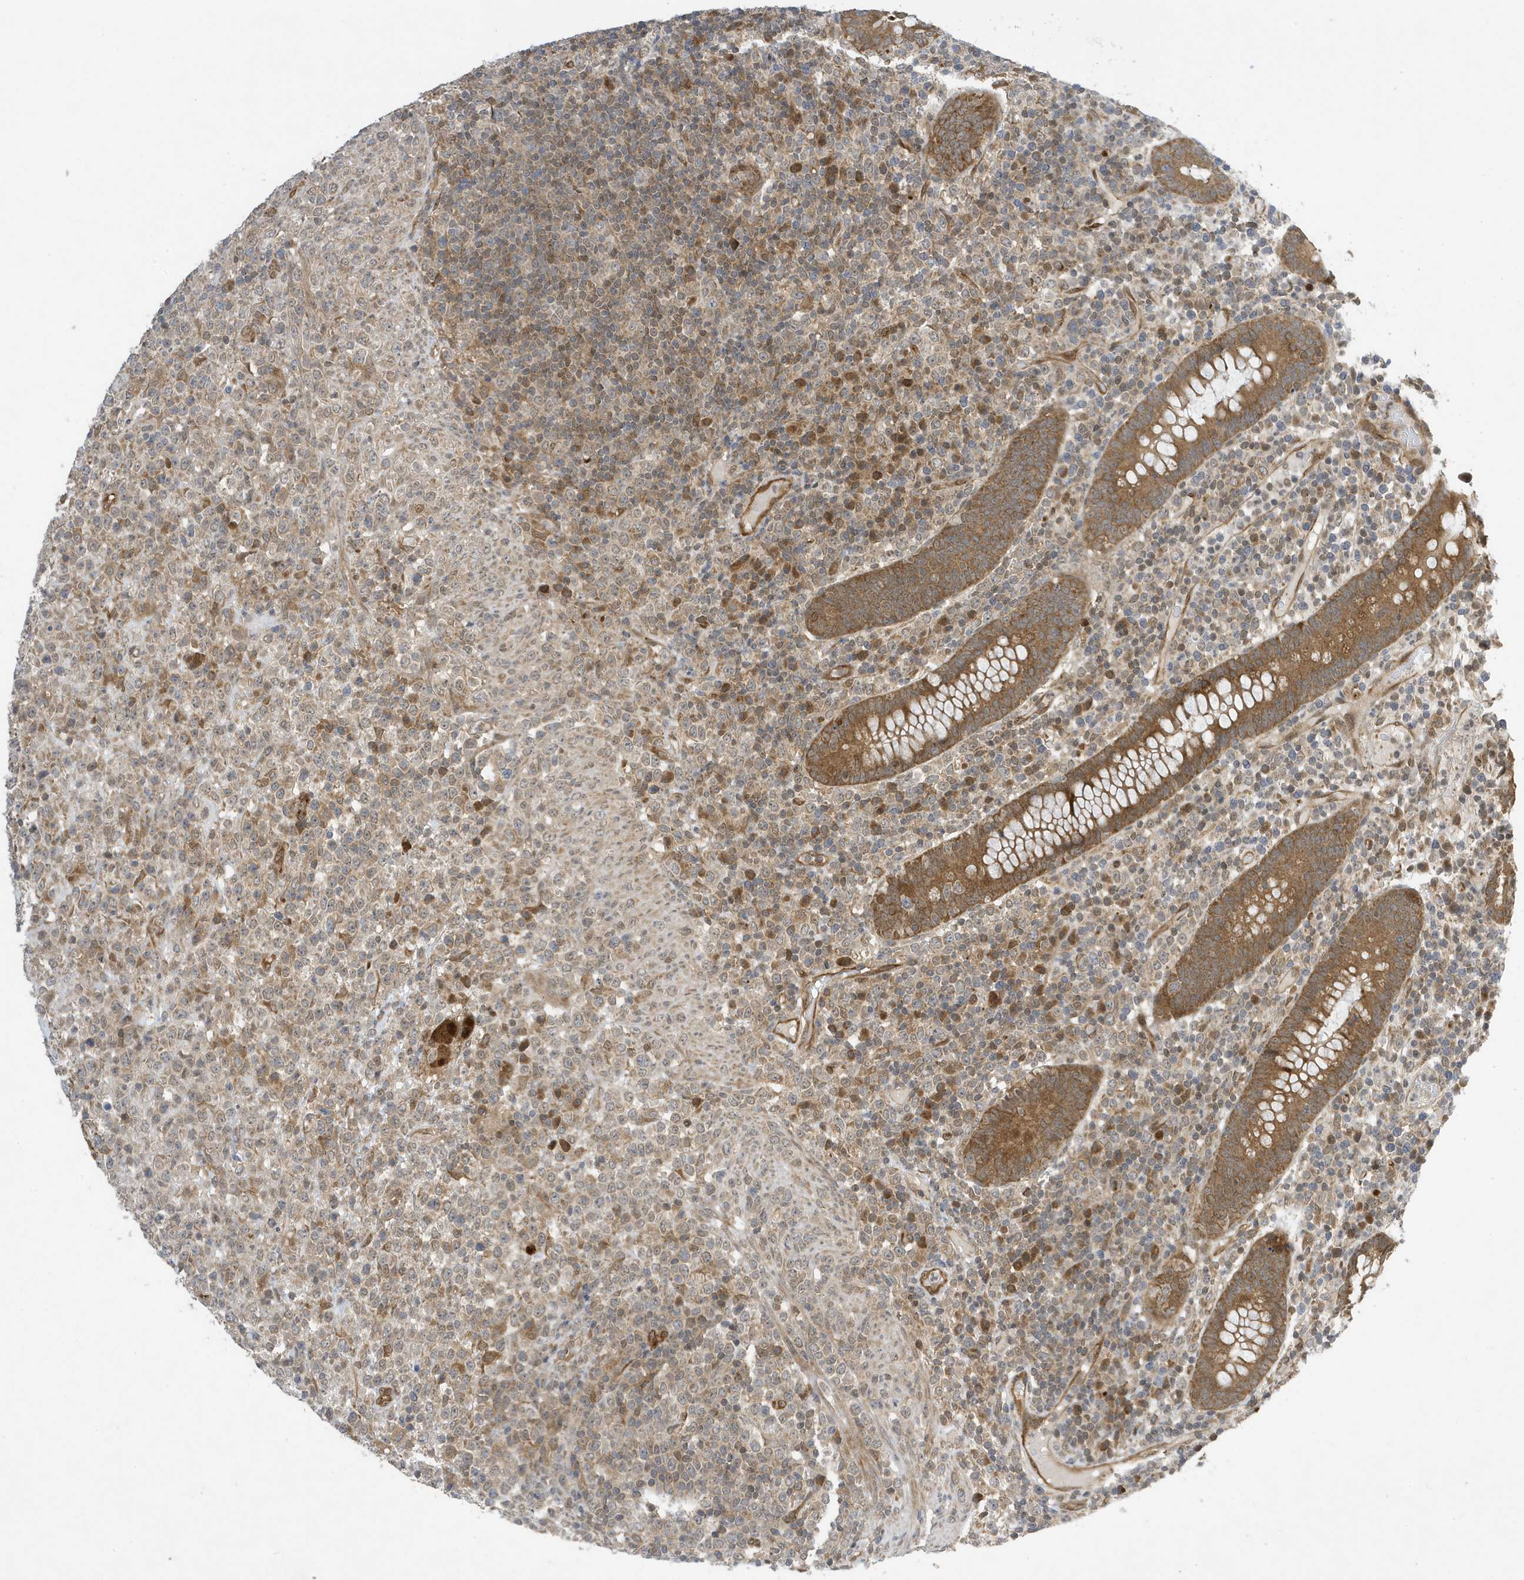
{"staining": {"intensity": "weak", "quantity": "25%-75%", "location": "cytoplasmic/membranous"}, "tissue": "lymphoma", "cell_type": "Tumor cells", "image_type": "cancer", "snomed": [{"axis": "morphology", "description": "Malignant lymphoma, non-Hodgkin's type, High grade"}, {"axis": "topography", "description": "Colon"}], "caption": "Brown immunohistochemical staining in lymphoma exhibits weak cytoplasmic/membranous positivity in approximately 25%-75% of tumor cells.", "gene": "NCOA7", "patient": {"sex": "female", "age": 53}}